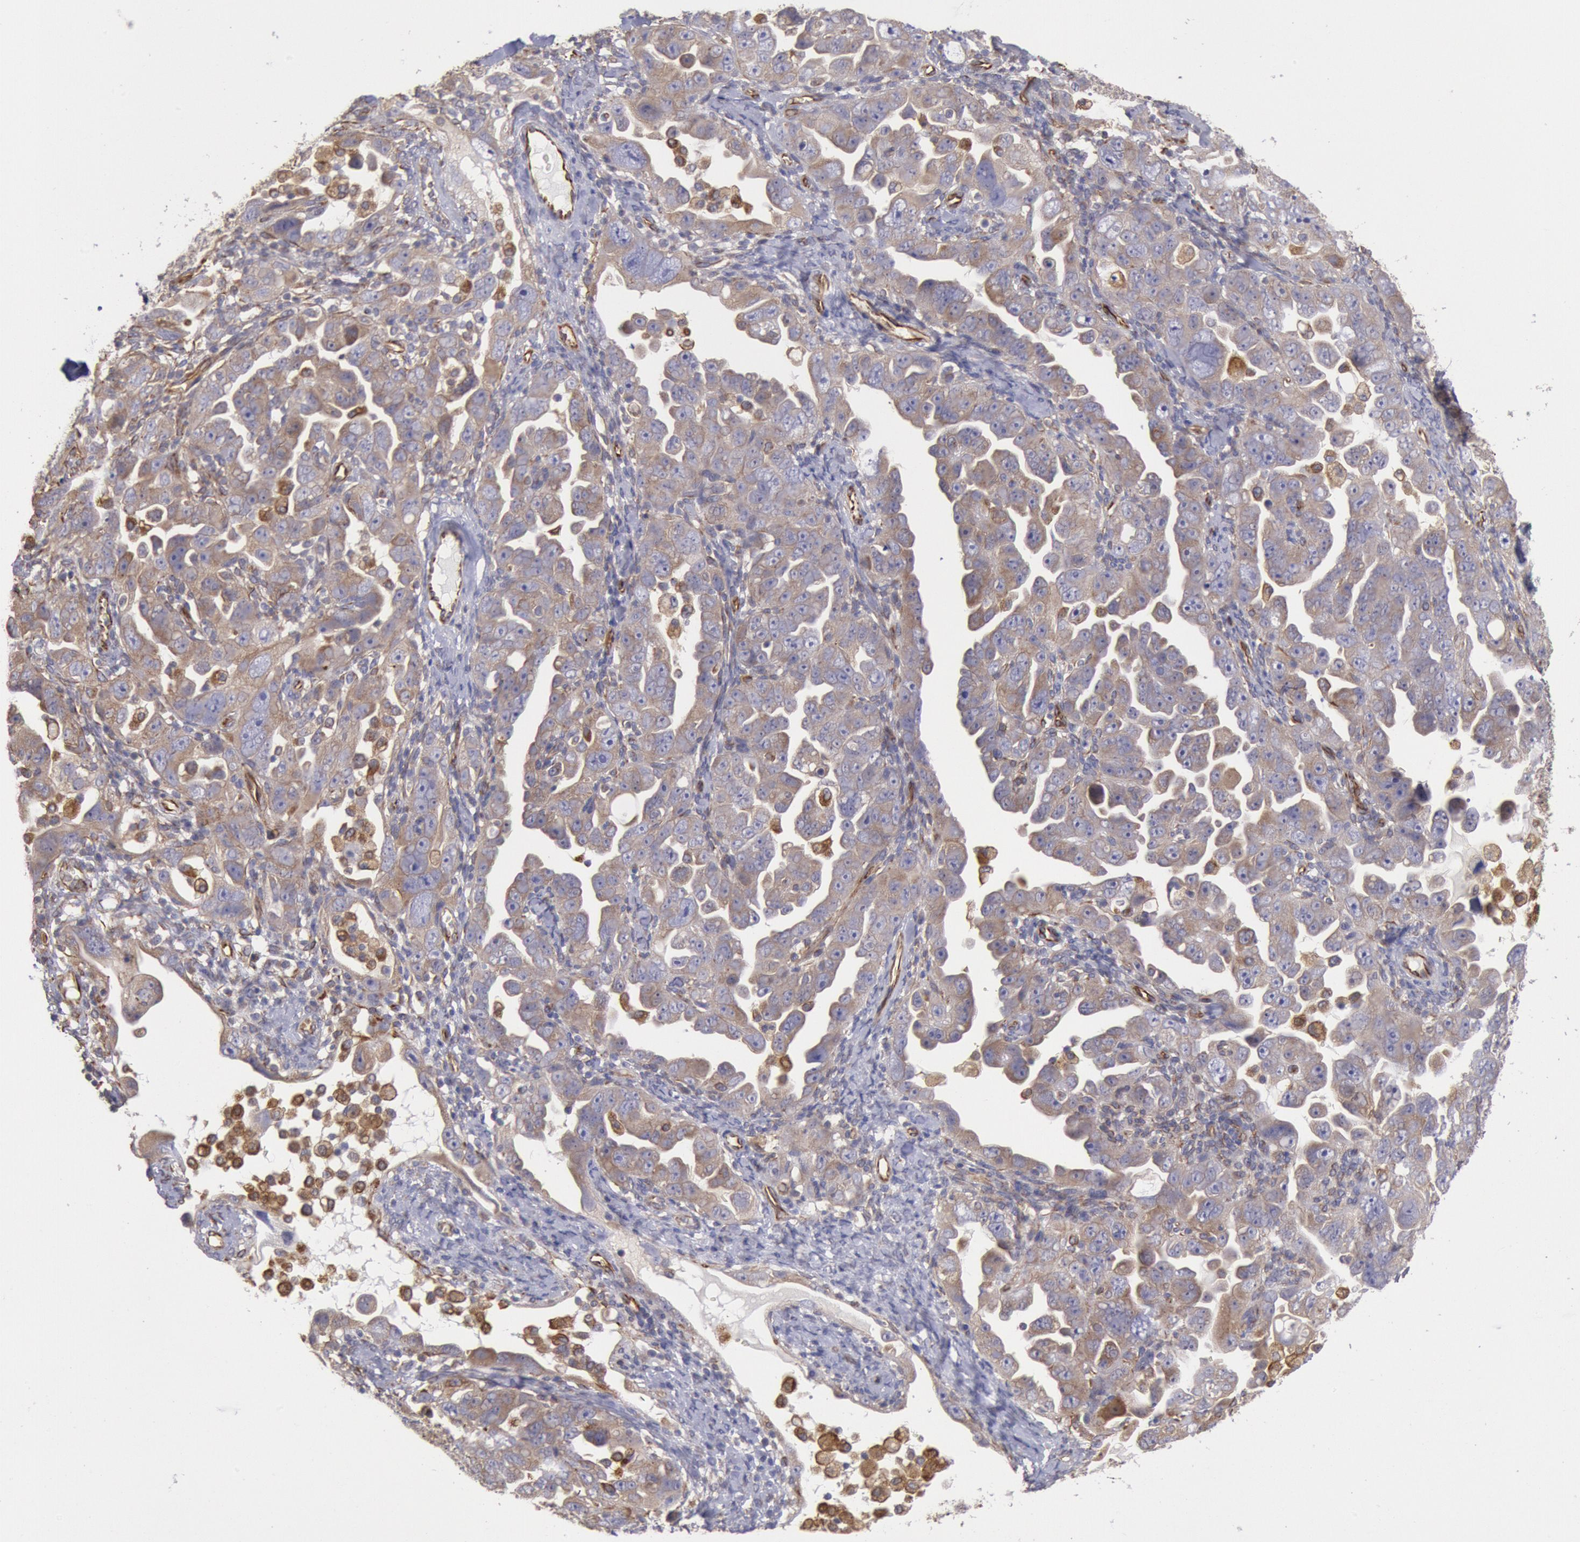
{"staining": {"intensity": "weak", "quantity": ">75%", "location": "cytoplasmic/membranous"}, "tissue": "ovarian cancer", "cell_type": "Tumor cells", "image_type": "cancer", "snomed": [{"axis": "morphology", "description": "Cystadenocarcinoma, serous, NOS"}, {"axis": "topography", "description": "Ovary"}], "caption": "This micrograph demonstrates immunohistochemistry (IHC) staining of human ovarian cancer (serous cystadenocarcinoma), with low weak cytoplasmic/membranous expression in about >75% of tumor cells.", "gene": "RNF139", "patient": {"sex": "female", "age": 66}}